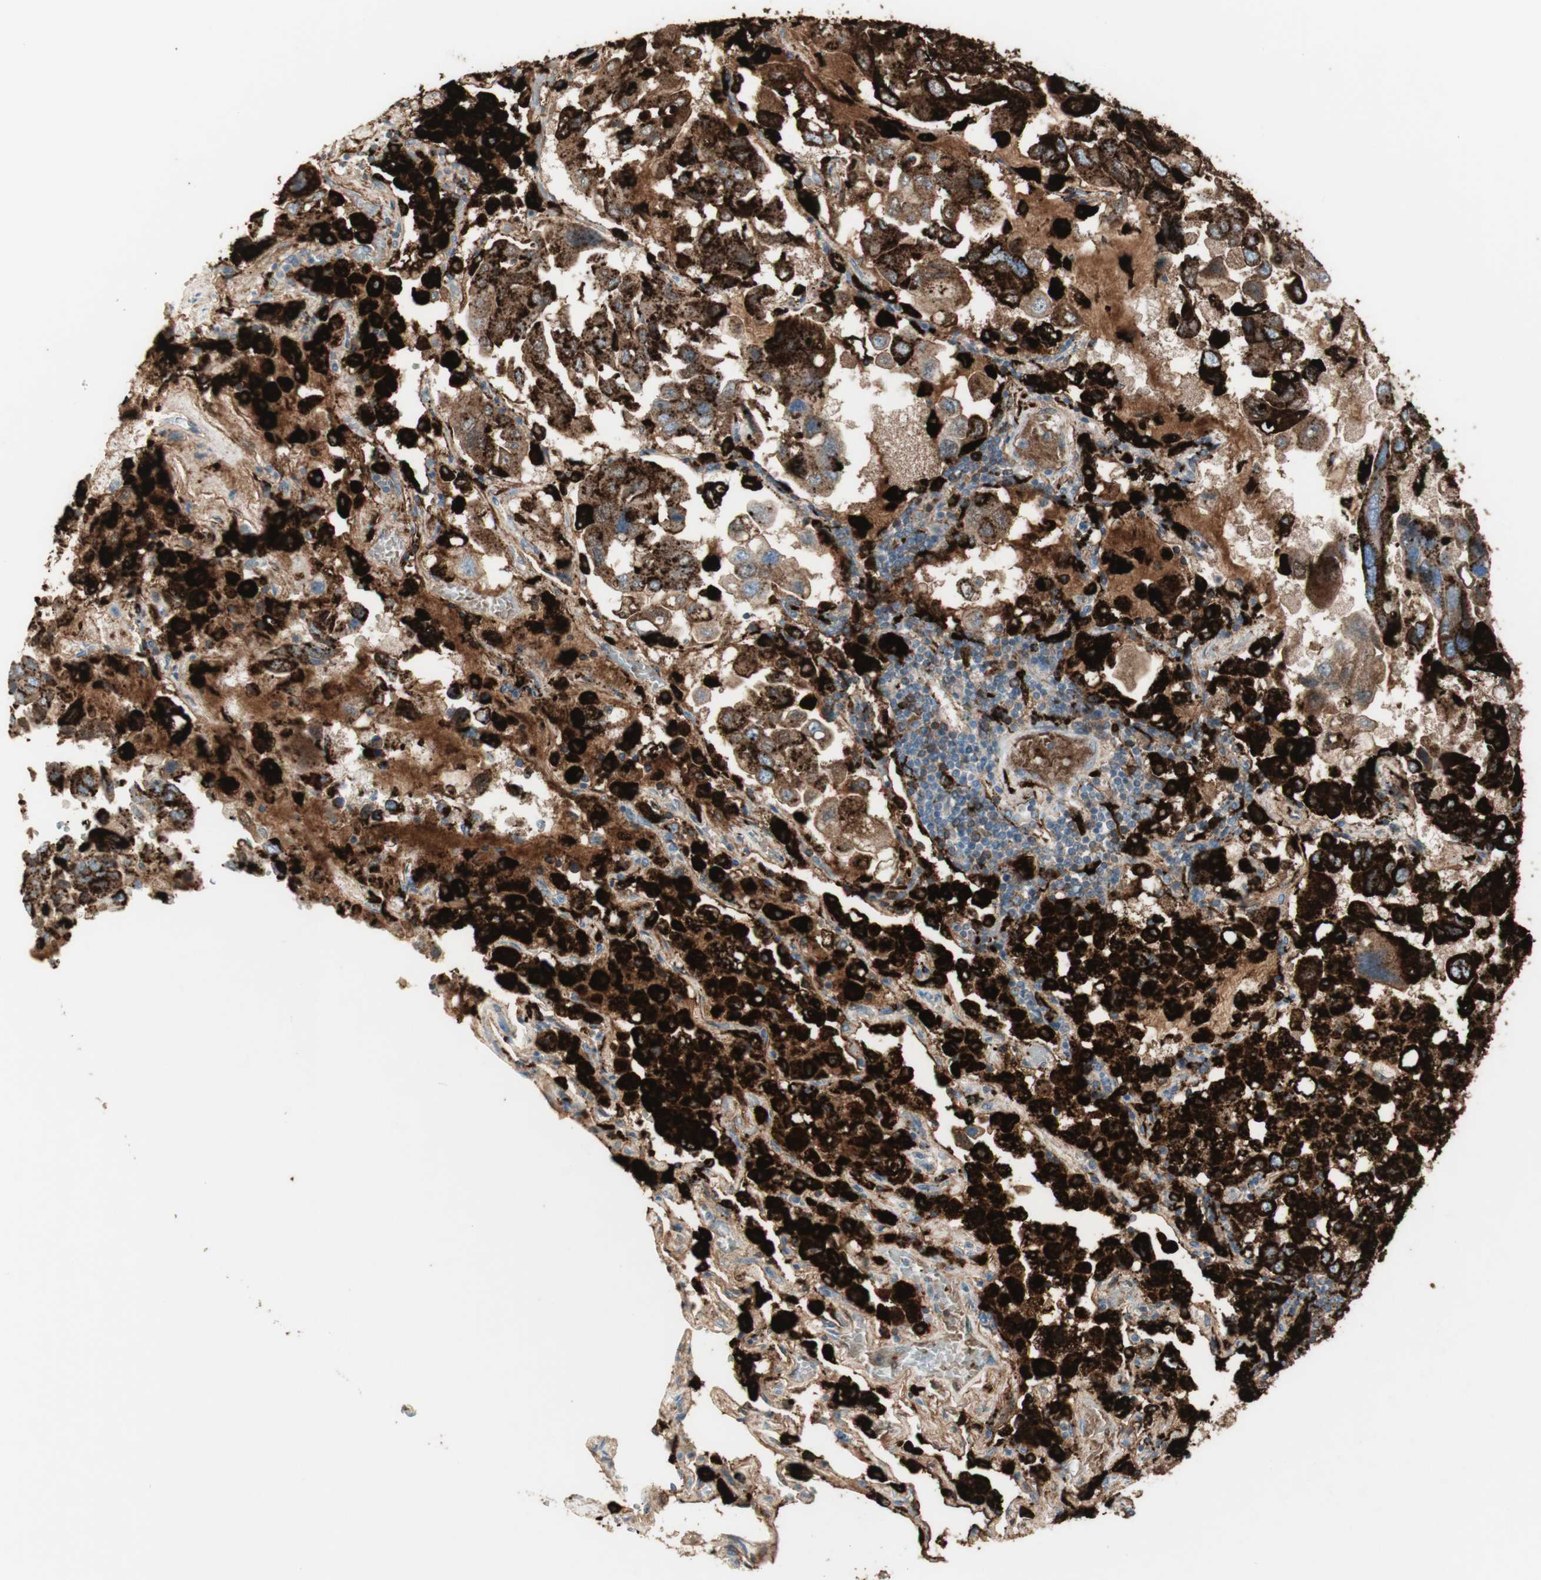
{"staining": {"intensity": "strong", "quantity": "25%-75%", "location": "cytoplasmic/membranous"}, "tissue": "lung cancer", "cell_type": "Tumor cells", "image_type": "cancer", "snomed": [{"axis": "morphology", "description": "Adenocarcinoma, NOS"}, {"axis": "topography", "description": "Lung"}], "caption": "The photomicrograph reveals a brown stain indicating the presence of a protein in the cytoplasmic/membranous of tumor cells in lung adenocarcinoma.", "gene": "NAPSA", "patient": {"sex": "male", "age": 64}}